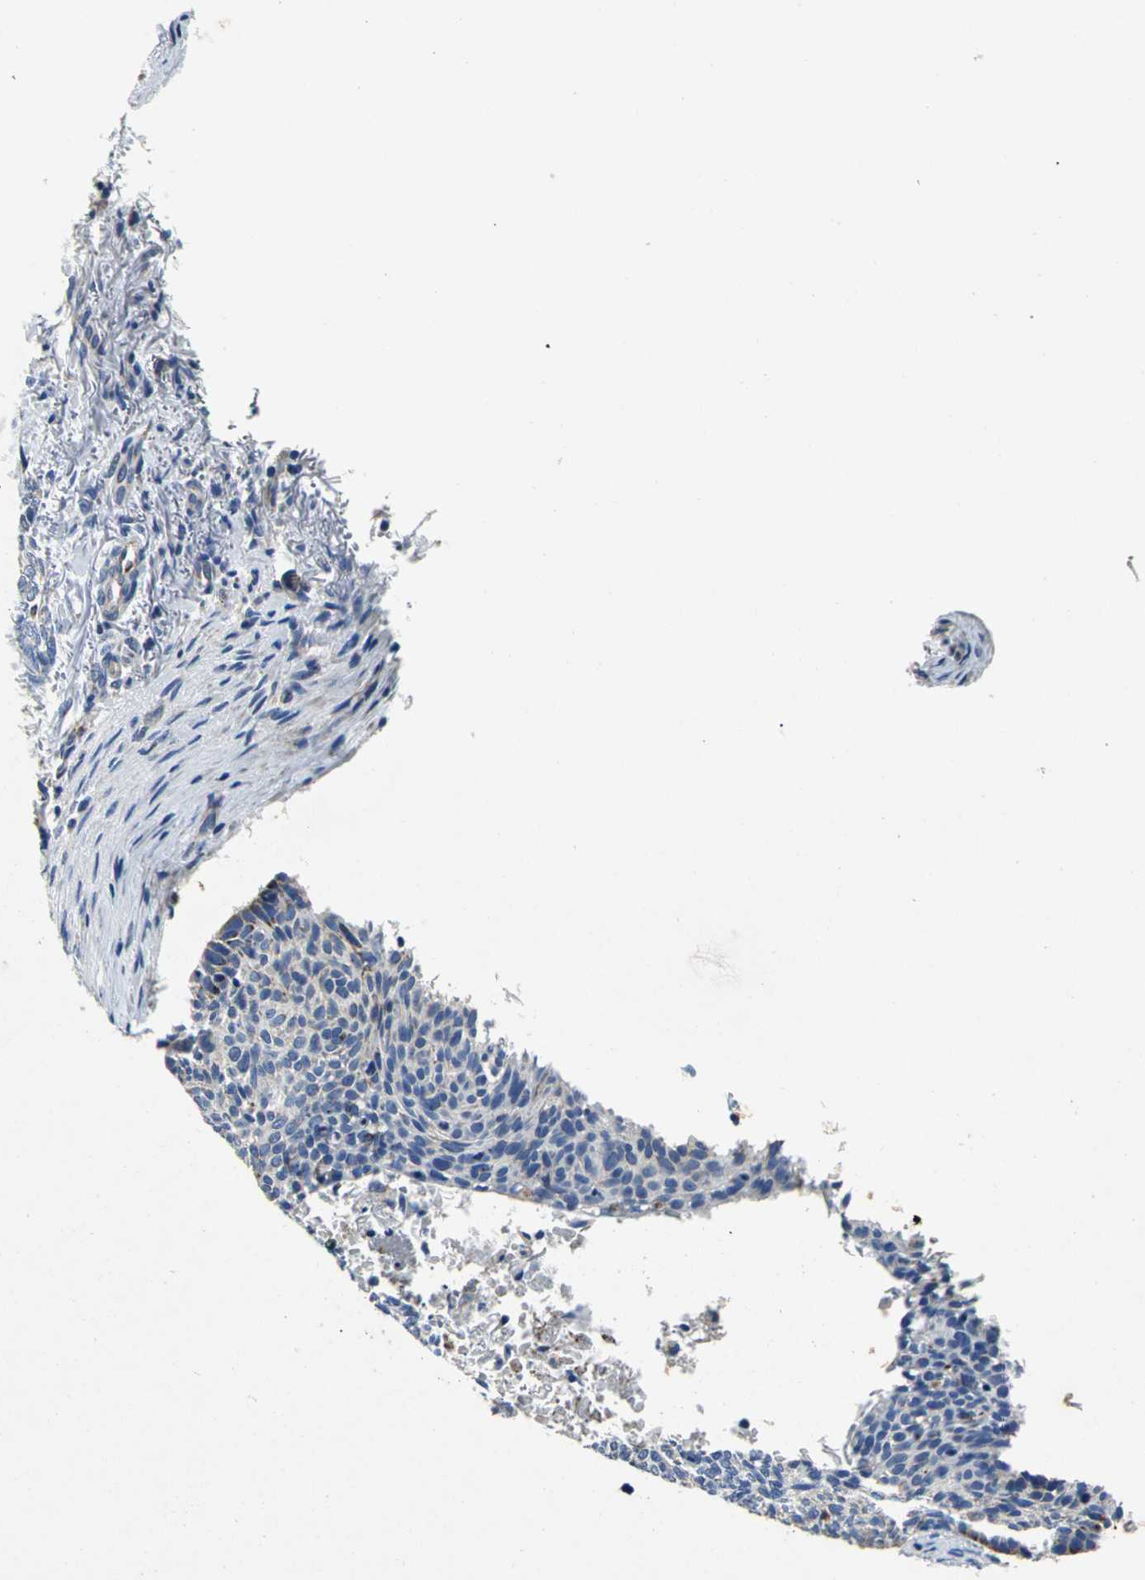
{"staining": {"intensity": "negative", "quantity": "none", "location": "none"}, "tissue": "skin cancer", "cell_type": "Tumor cells", "image_type": "cancer", "snomed": [{"axis": "morphology", "description": "Normal tissue, NOS"}, {"axis": "morphology", "description": "Basal cell carcinoma"}, {"axis": "topography", "description": "Skin"}], "caption": "The immunohistochemistry (IHC) micrograph has no significant staining in tumor cells of skin cancer (basal cell carcinoma) tissue. (IHC, brightfield microscopy, high magnification).", "gene": "IFI6", "patient": {"sex": "female", "age": 57}}